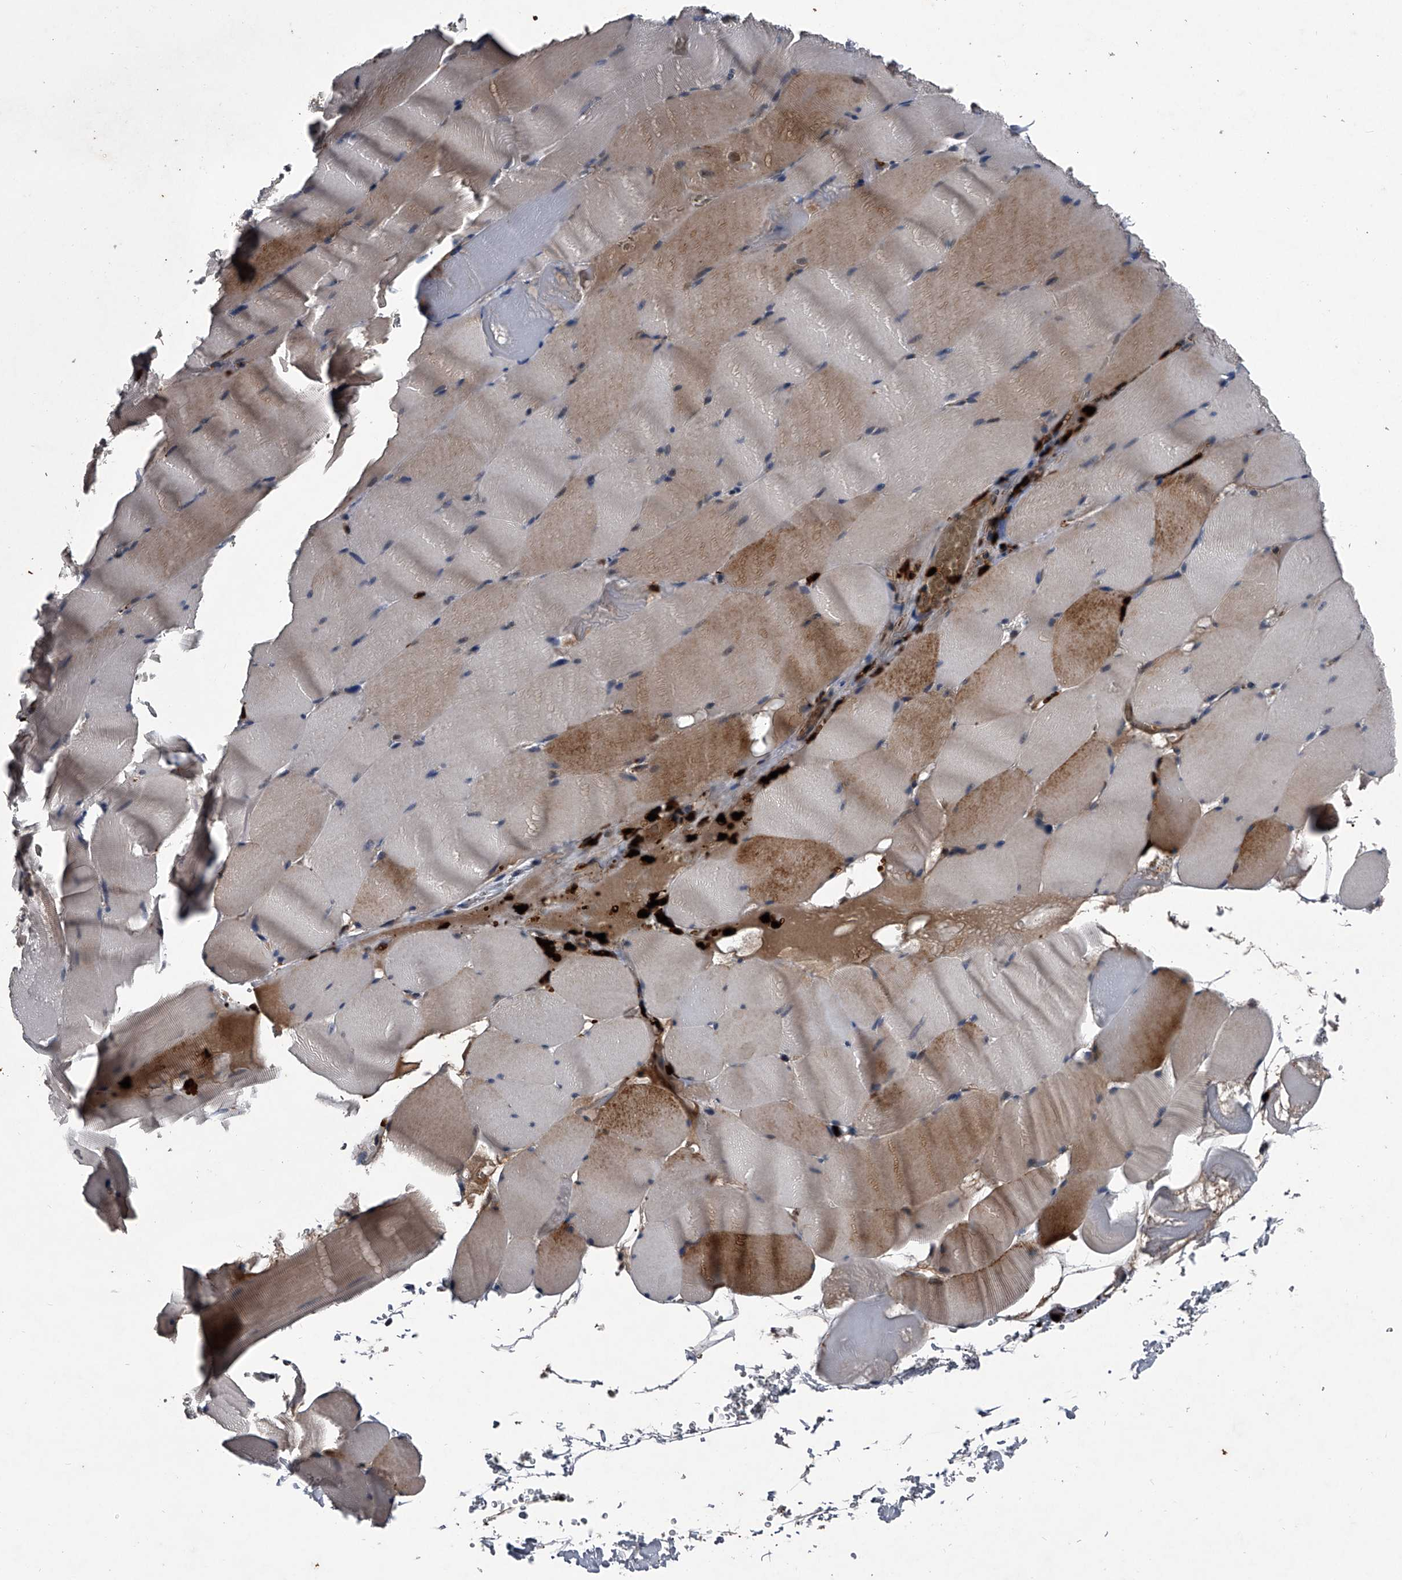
{"staining": {"intensity": "moderate", "quantity": "<25%", "location": "cytoplasmic/membranous"}, "tissue": "skeletal muscle", "cell_type": "Myocytes", "image_type": "normal", "snomed": [{"axis": "morphology", "description": "Normal tissue, NOS"}, {"axis": "topography", "description": "Skeletal muscle"}], "caption": "Benign skeletal muscle was stained to show a protein in brown. There is low levels of moderate cytoplasmic/membranous expression in approximately <25% of myocytes. Using DAB (3,3'-diaminobenzidine) (brown) and hematoxylin (blue) stains, captured at high magnification using brightfield microscopy.", "gene": "MAPKAP1", "patient": {"sex": "male", "age": 62}}